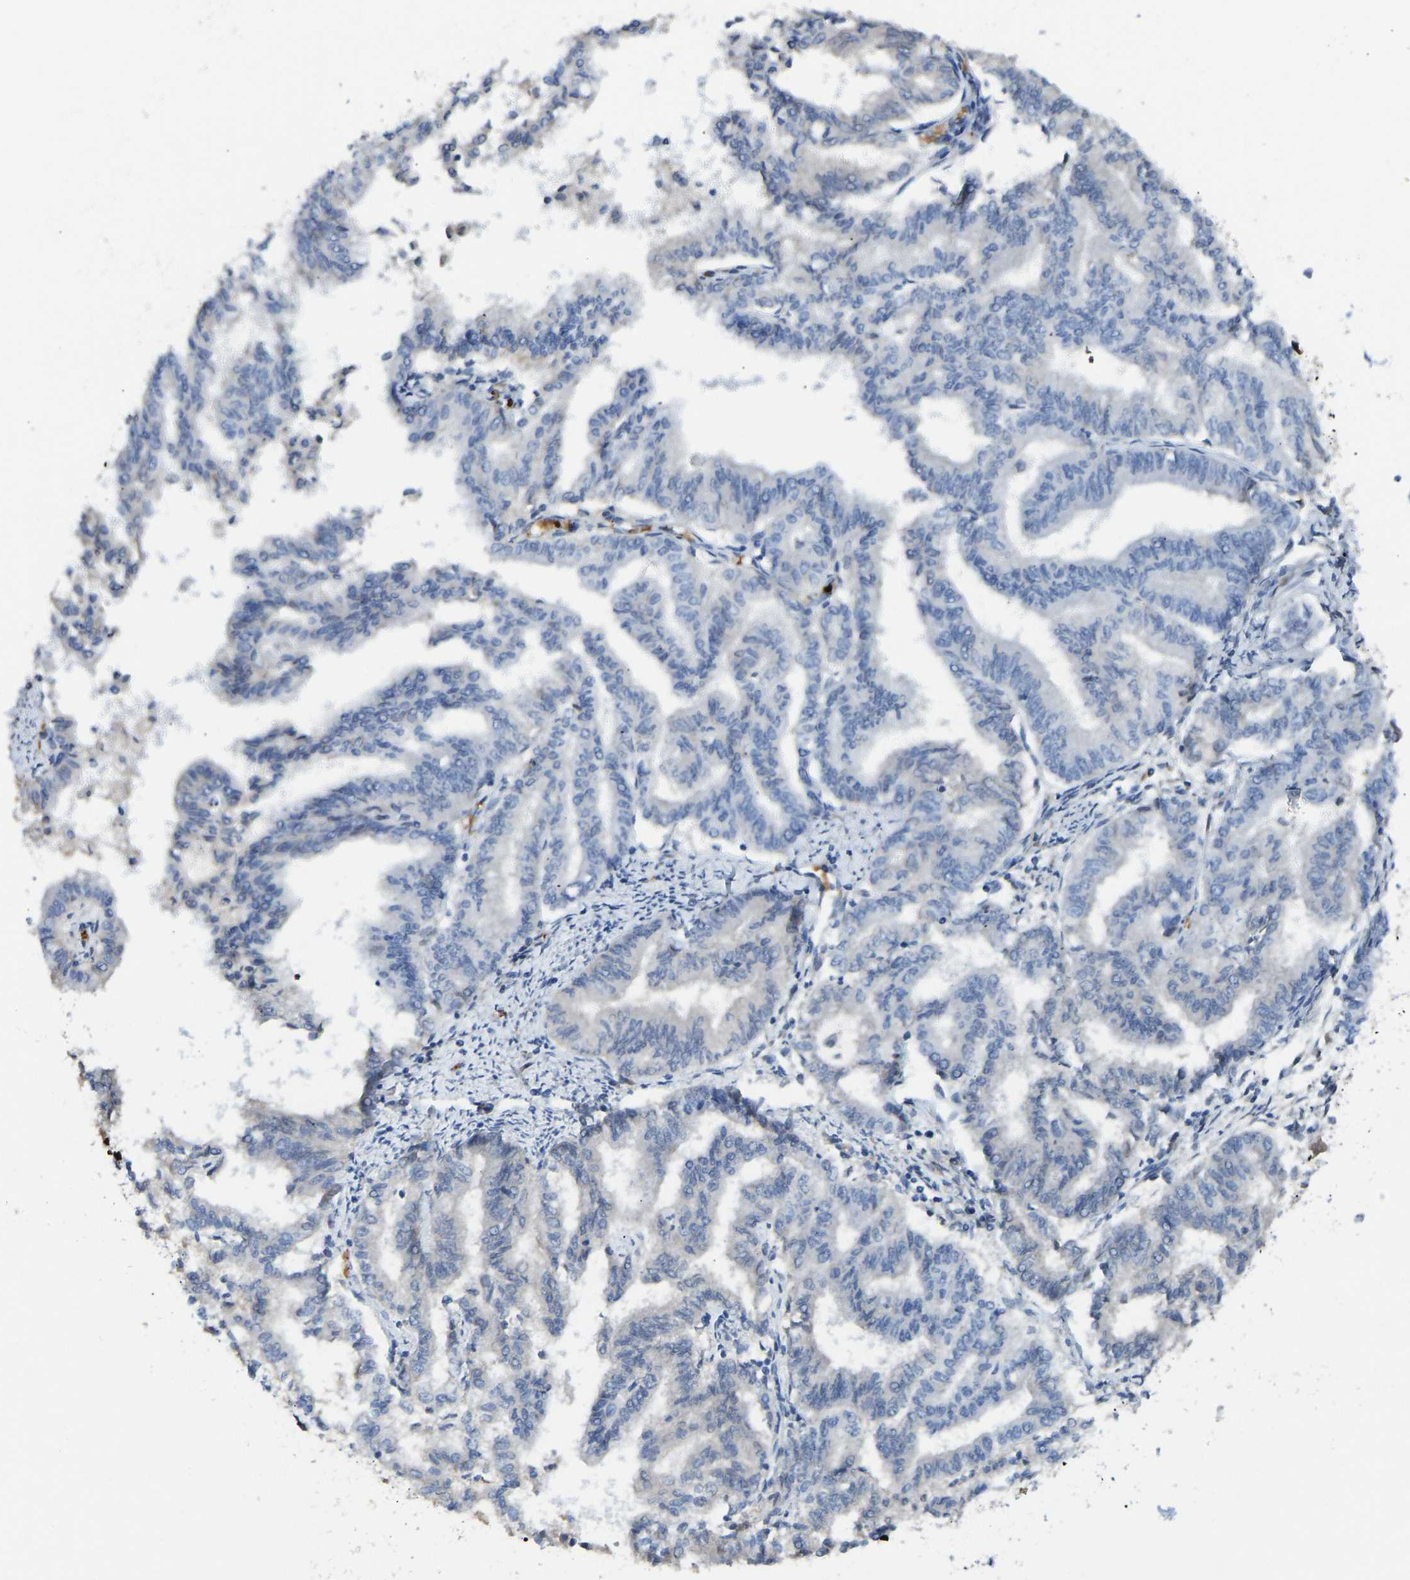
{"staining": {"intensity": "negative", "quantity": "none", "location": "none"}, "tissue": "endometrial cancer", "cell_type": "Tumor cells", "image_type": "cancer", "snomed": [{"axis": "morphology", "description": "Adenocarcinoma, NOS"}, {"axis": "topography", "description": "Endometrium"}], "caption": "Tumor cells are negative for protein expression in human adenocarcinoma (endometrial). The staining is performed using DAB brown chromogen with nuclei counter-stained in using hematoxylin.", "gene": "PIGS", "patient": {"sex": "female", "age": 79}}